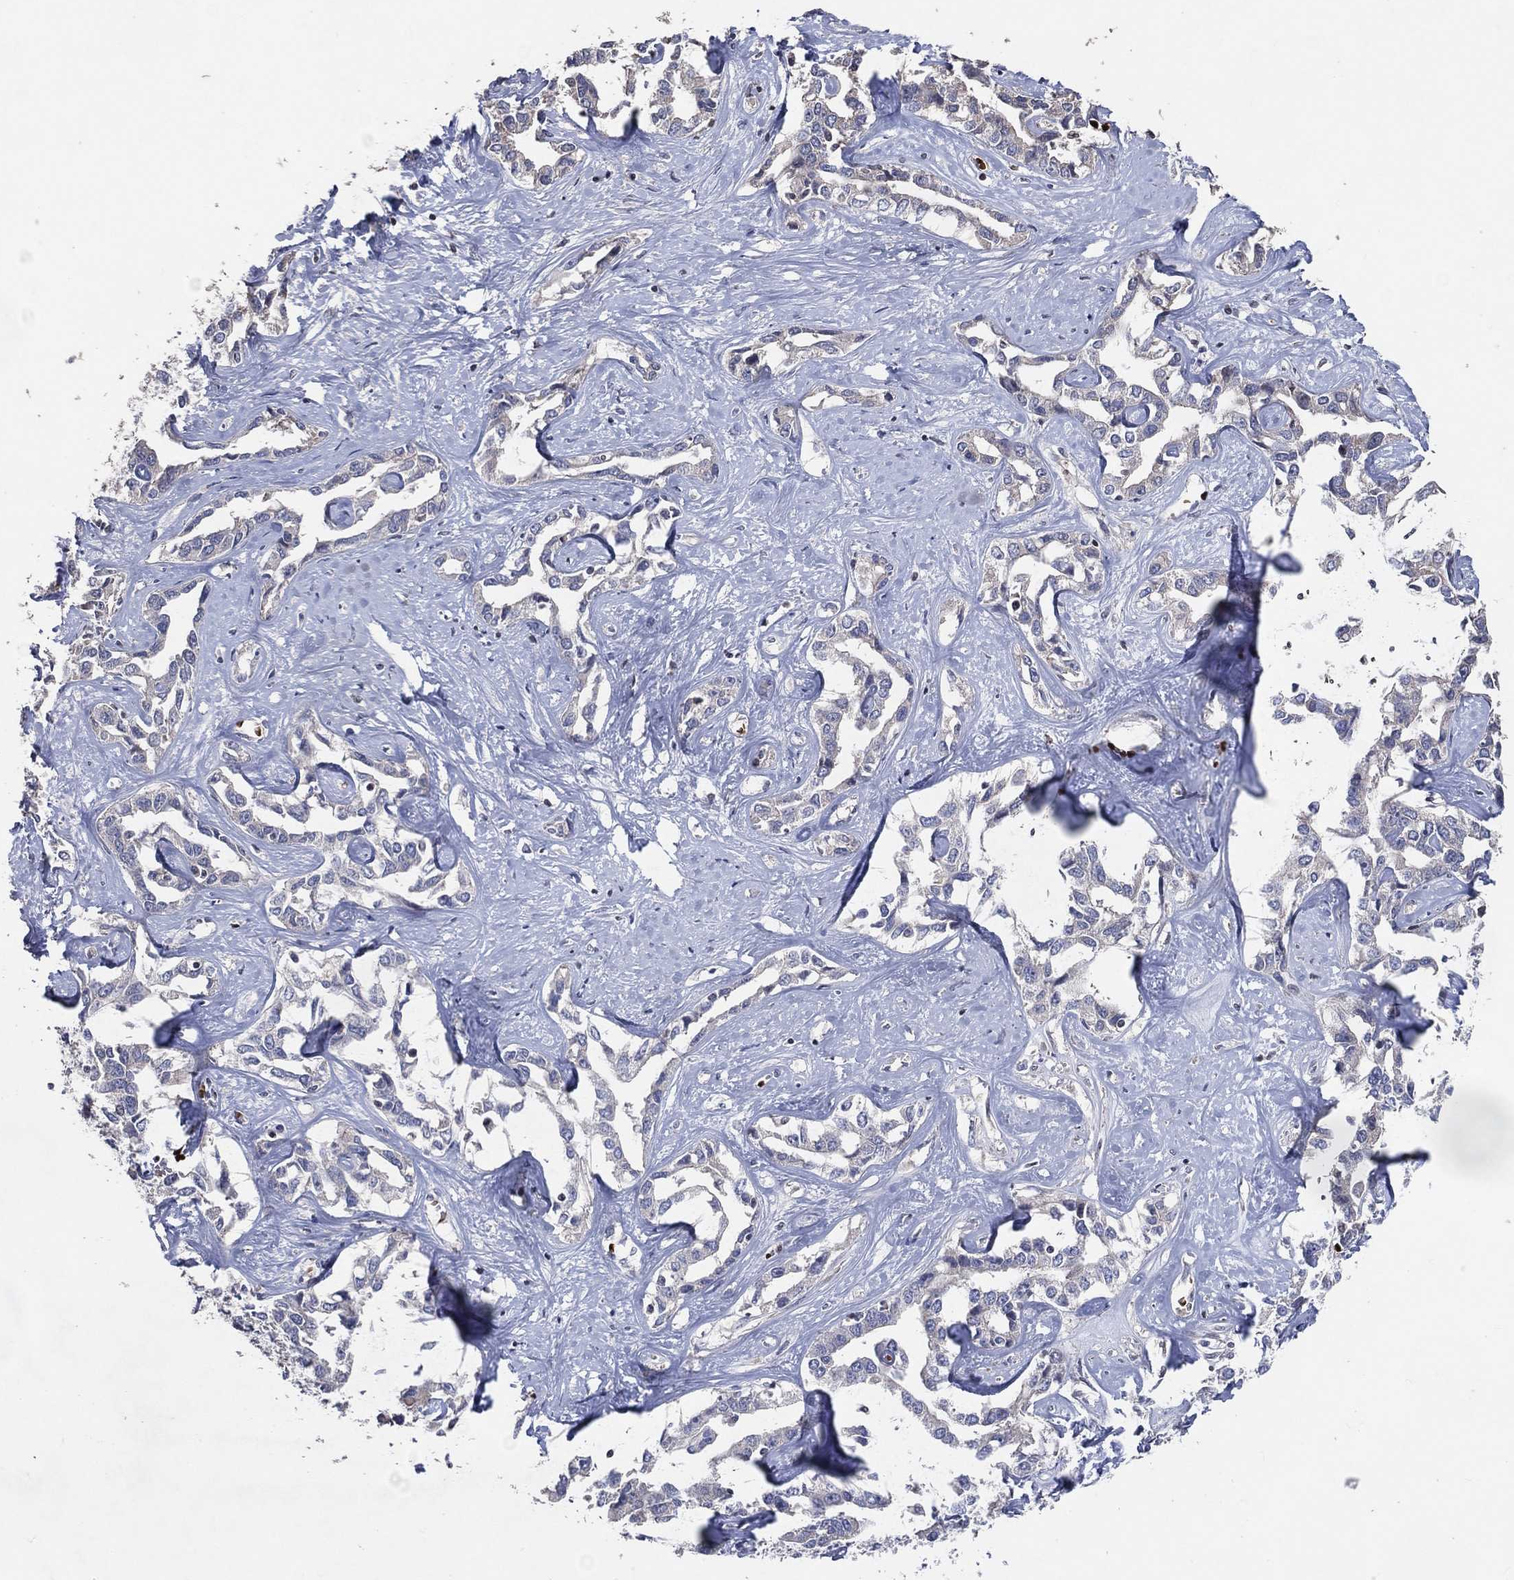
{"staining": {"intensity": "negative", "quantity": "none", "location": "none"}, "tissue": "liver cancer", "cell_type": "Tumor cells", "image_type": "cancer", "snomed": [{"axis": "morphology", "description": "Cholangiocarcinoma"}, {"axis": "topography", "description": "Liver"}], "caption": "Liver cancer (cholangiocarcinoma) was stained to show a protein in brown. There is no significant positivity in tumor cells.", "gene": "DNAH7", "patient": {"sex": "male", "age": 59}}